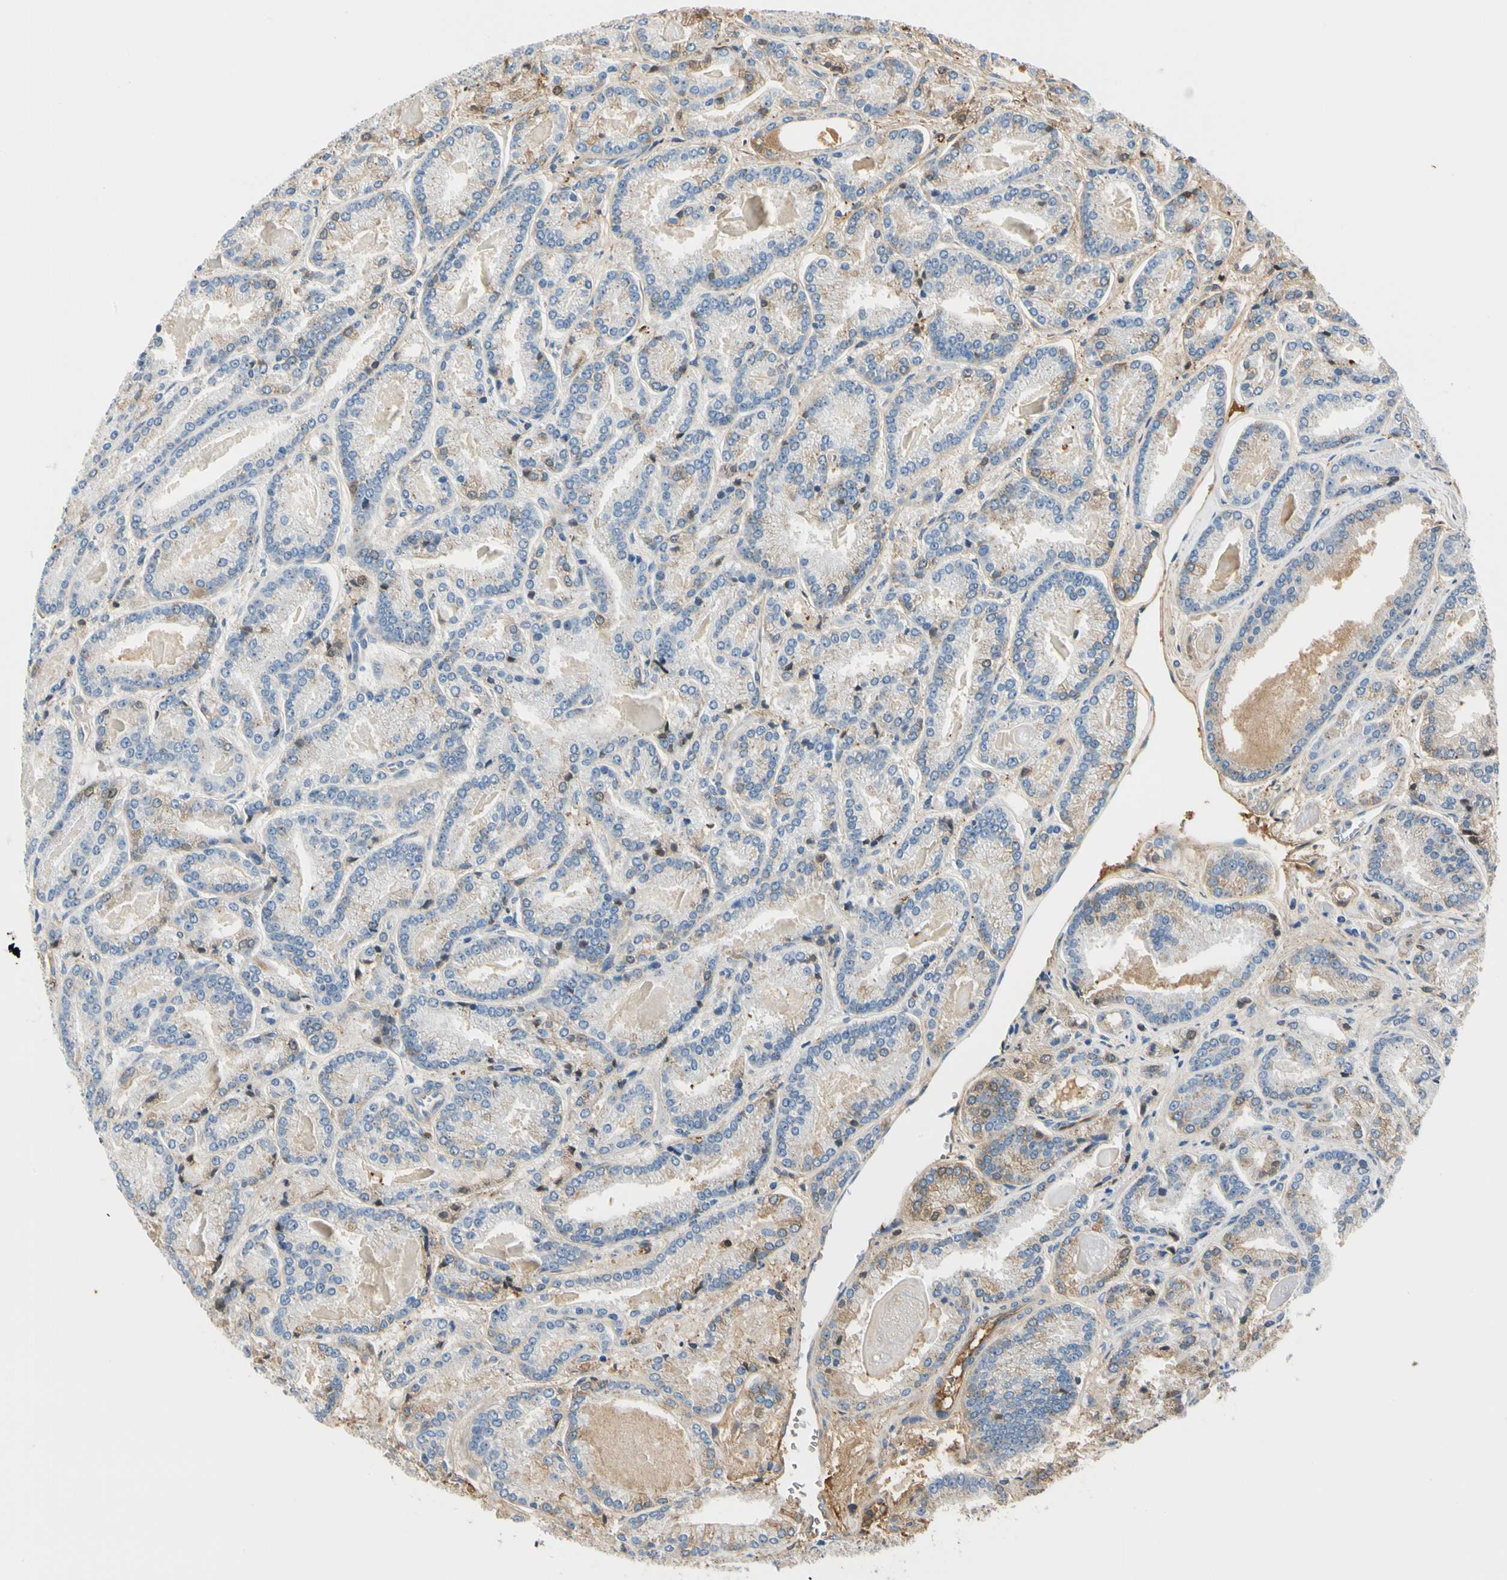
{"staining": {"intensity": "moderate", "quantity": "<25%", "location": "cytoplasmic/membranous,nuclear"}, "tissue": "prostate cancer", "cell_type": "Tumor cells", "image_type": "cancer", "snomed": [{"axis": "morphology", "description": "Adenocarcinoma, Low grade"}, {"axis": "topography", "description": "Prostate"}], "caption": "Human prostate low-grade adenocarcinoma stained for a protein (brown) demonstrates moderate cytoplasmic/membranous and nuclear positive staining in approximately <25% of tumor cells.", "gene": "LAMB3", "patient": {"sex": "male", "age": 59}}